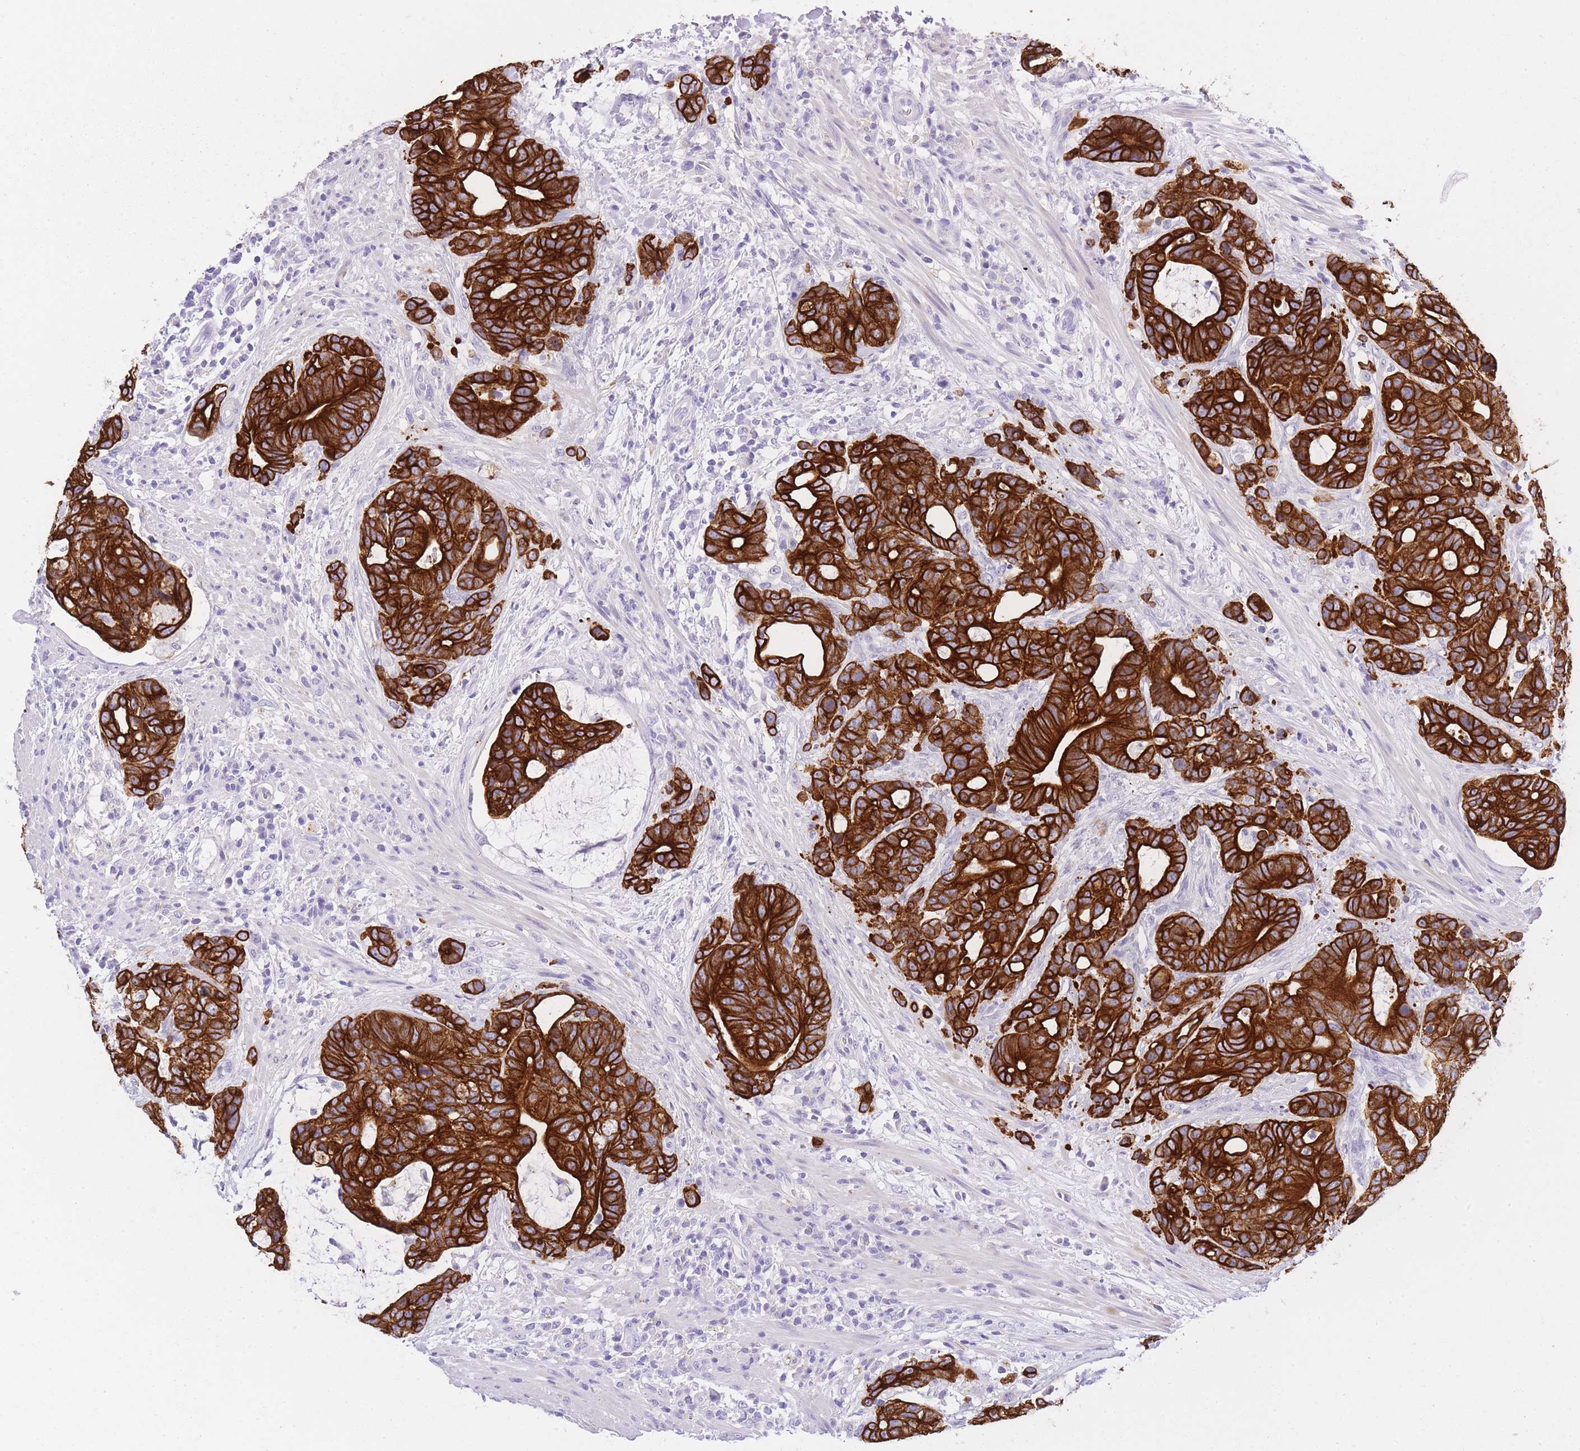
{"staining": {"intensity": "strong", "quantity": ">75%", "location": "cytoplasmic/membranous"}, "tissue": "colorectal cancer", "cell_type": "Tumor cells", "image_type": "cancer", "snomed": [{"axis": "morphology", "description": "Adenocarcinoma, NOS"}, {"axis": "topography", "description": "Colon"}], "caption": "Immunohistochemistry (IHC) image of human adenocarcinoma (colorectal) stained for a protein (brown), which exhibits high levels of strong cytoplasmic/membranous expression in about >75% of tumor cells.", "gene": "RADX", "patient": {"sex": "female", "age": 82}}